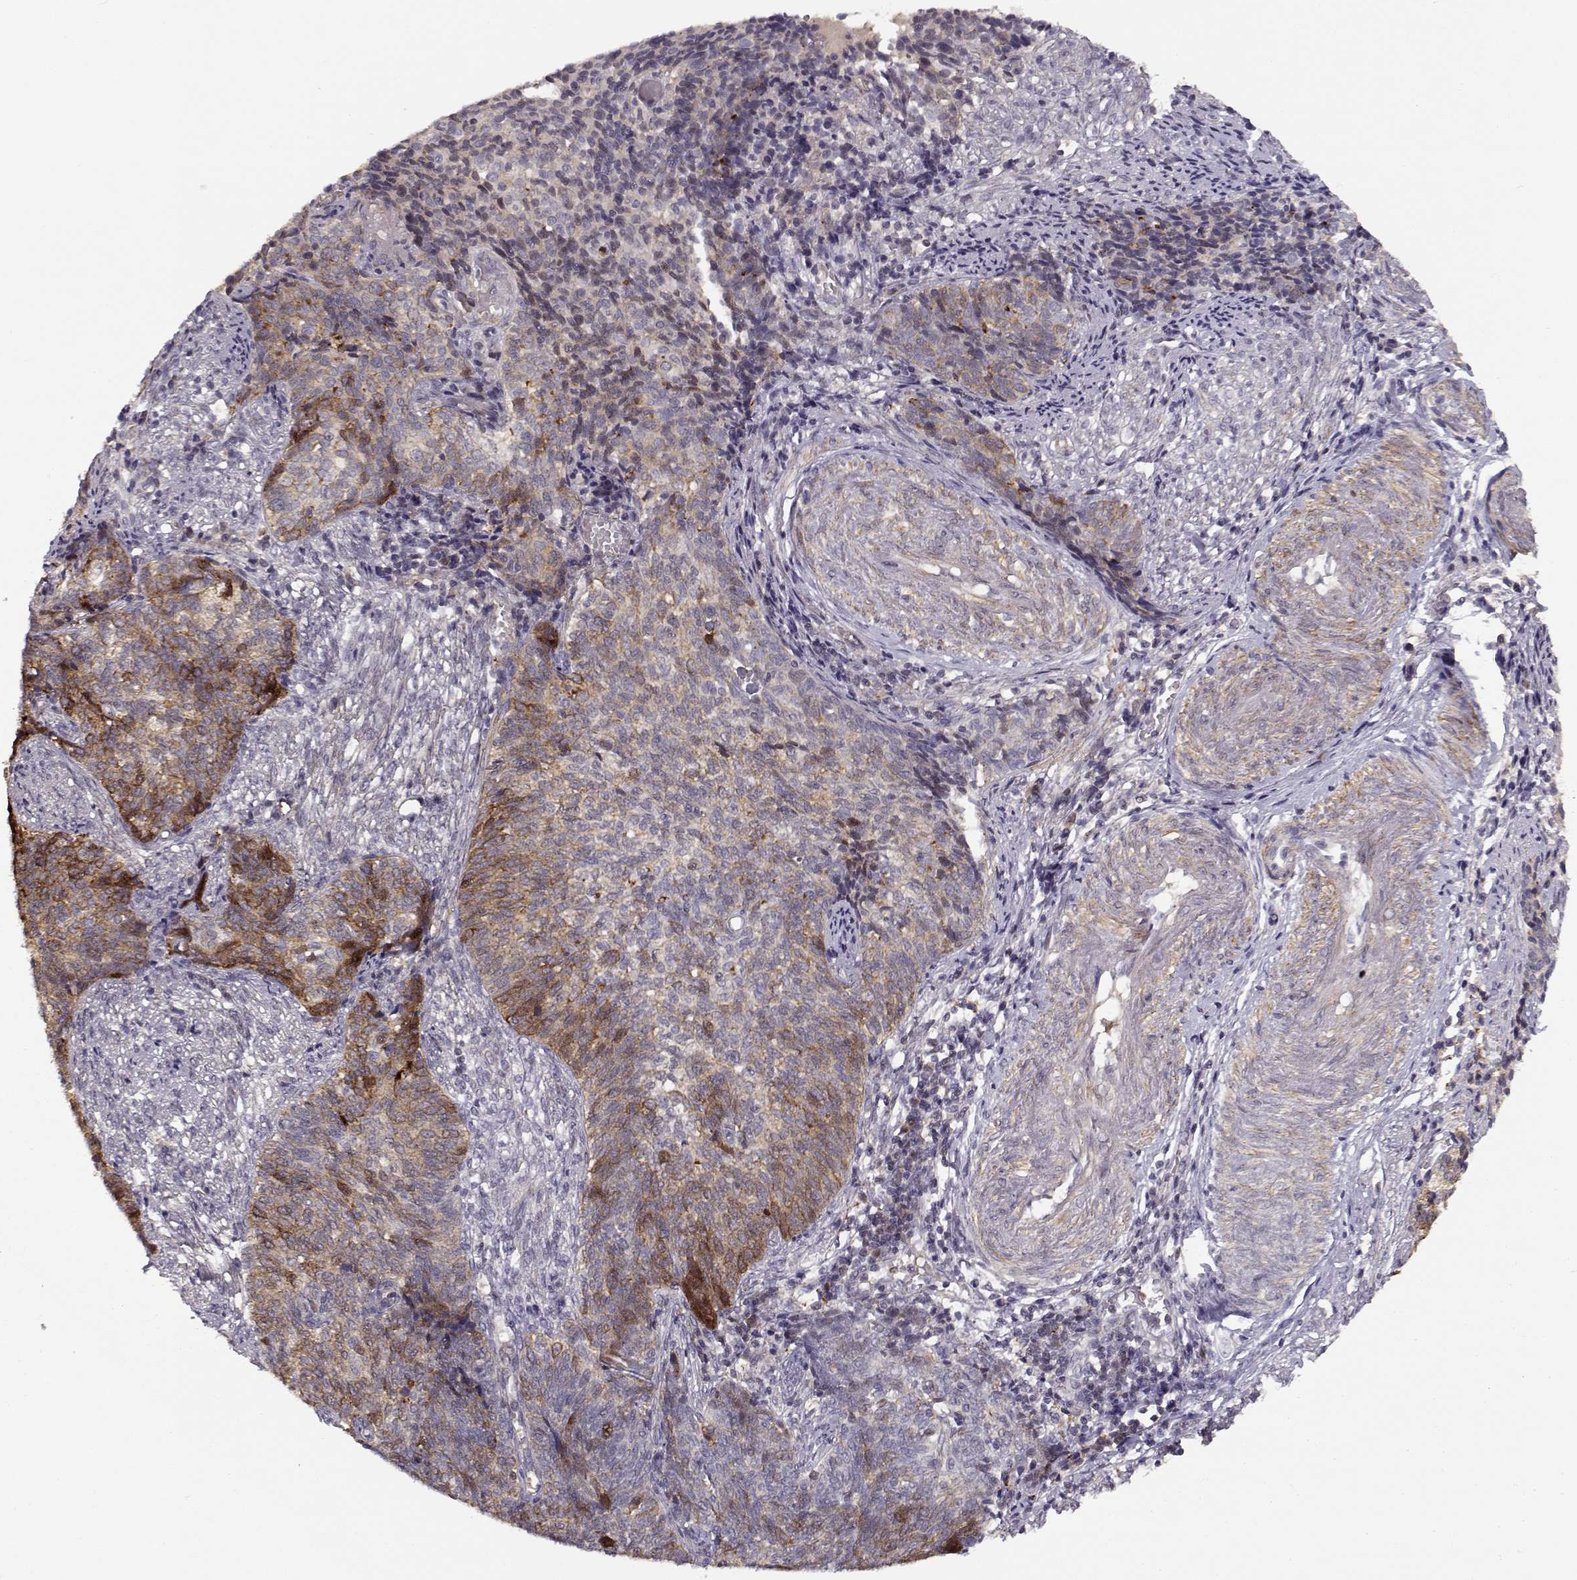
{"staining": {"intensity": "moderate", "quantity": "<25%", "location": "cytoplasmic/membranous"}, "tissue": "cervical cancer", "cell_type": "Tumor cells", "image_type": "cancer", "snomed": [{"axis": "morphology", "description": "Squamous cell carcinoma, NOS"}, {"axis": "topography", "description": "Cervix"}], "caption": "Cervical cancer (squamous cell carcinoma) stained with IHC demonstrates moderate cytoplasmic/membranous positivity in about <25% of tumor cells.", "gene": "RGS9BP", "patient": {"sex": "female", "age": 39}}